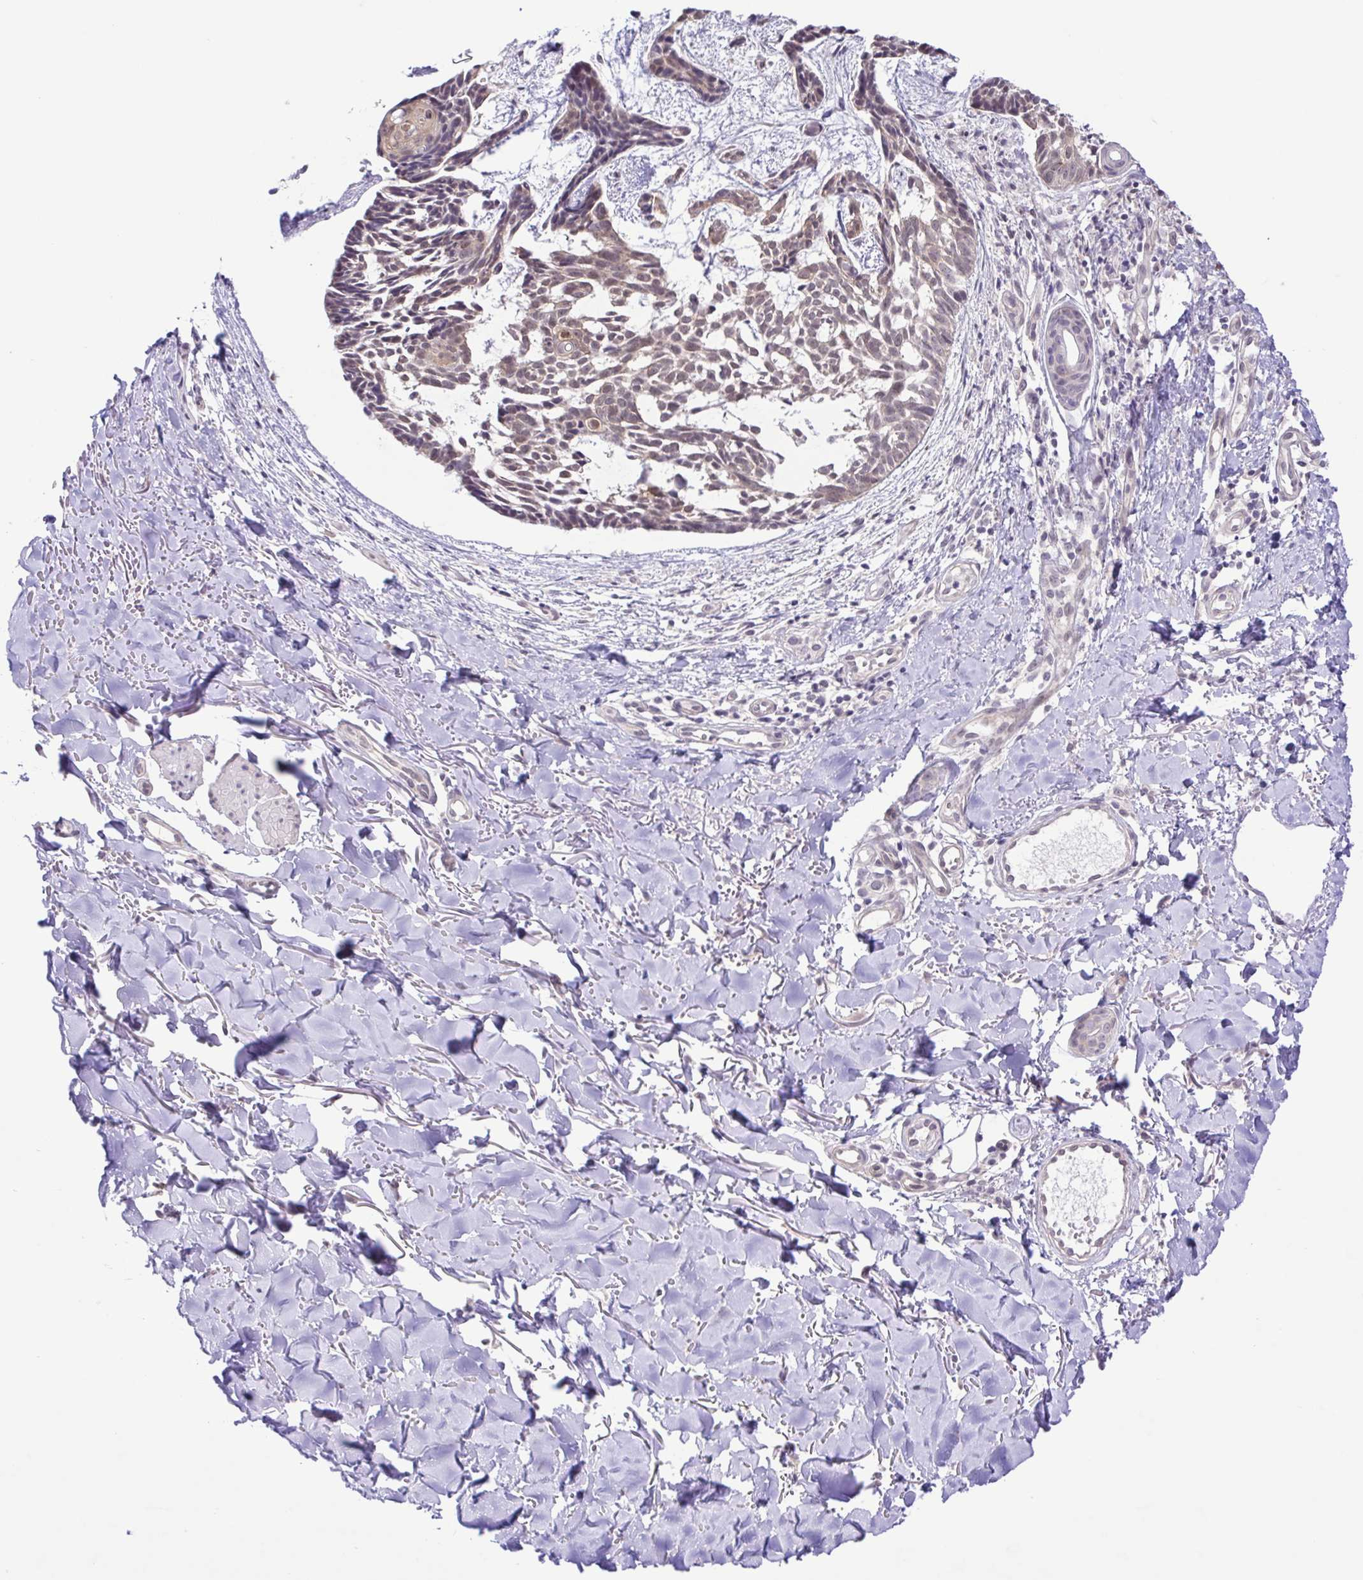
{"staining": {"intensity": "weak", "quantity": ">75%", "location": "cytoplasmic/membranous,nuclear"}, "tissue": "skin cancer", "cell_type": "Tumor cells", "image_type": "cancer", "snomed": [{"axis": "morphology", "description": "Basal cell carcinoma"}, {"axis": "topography", "description": "Skin"}], "caption": "Immunohistochemistry of skin cancer exhibits low levels of weak cytoplasmic/membranous and nuclear staining in about >75% of tumor cells.", "gene": "IL1RN", "patient": {"sex": "male", "age": 78}}